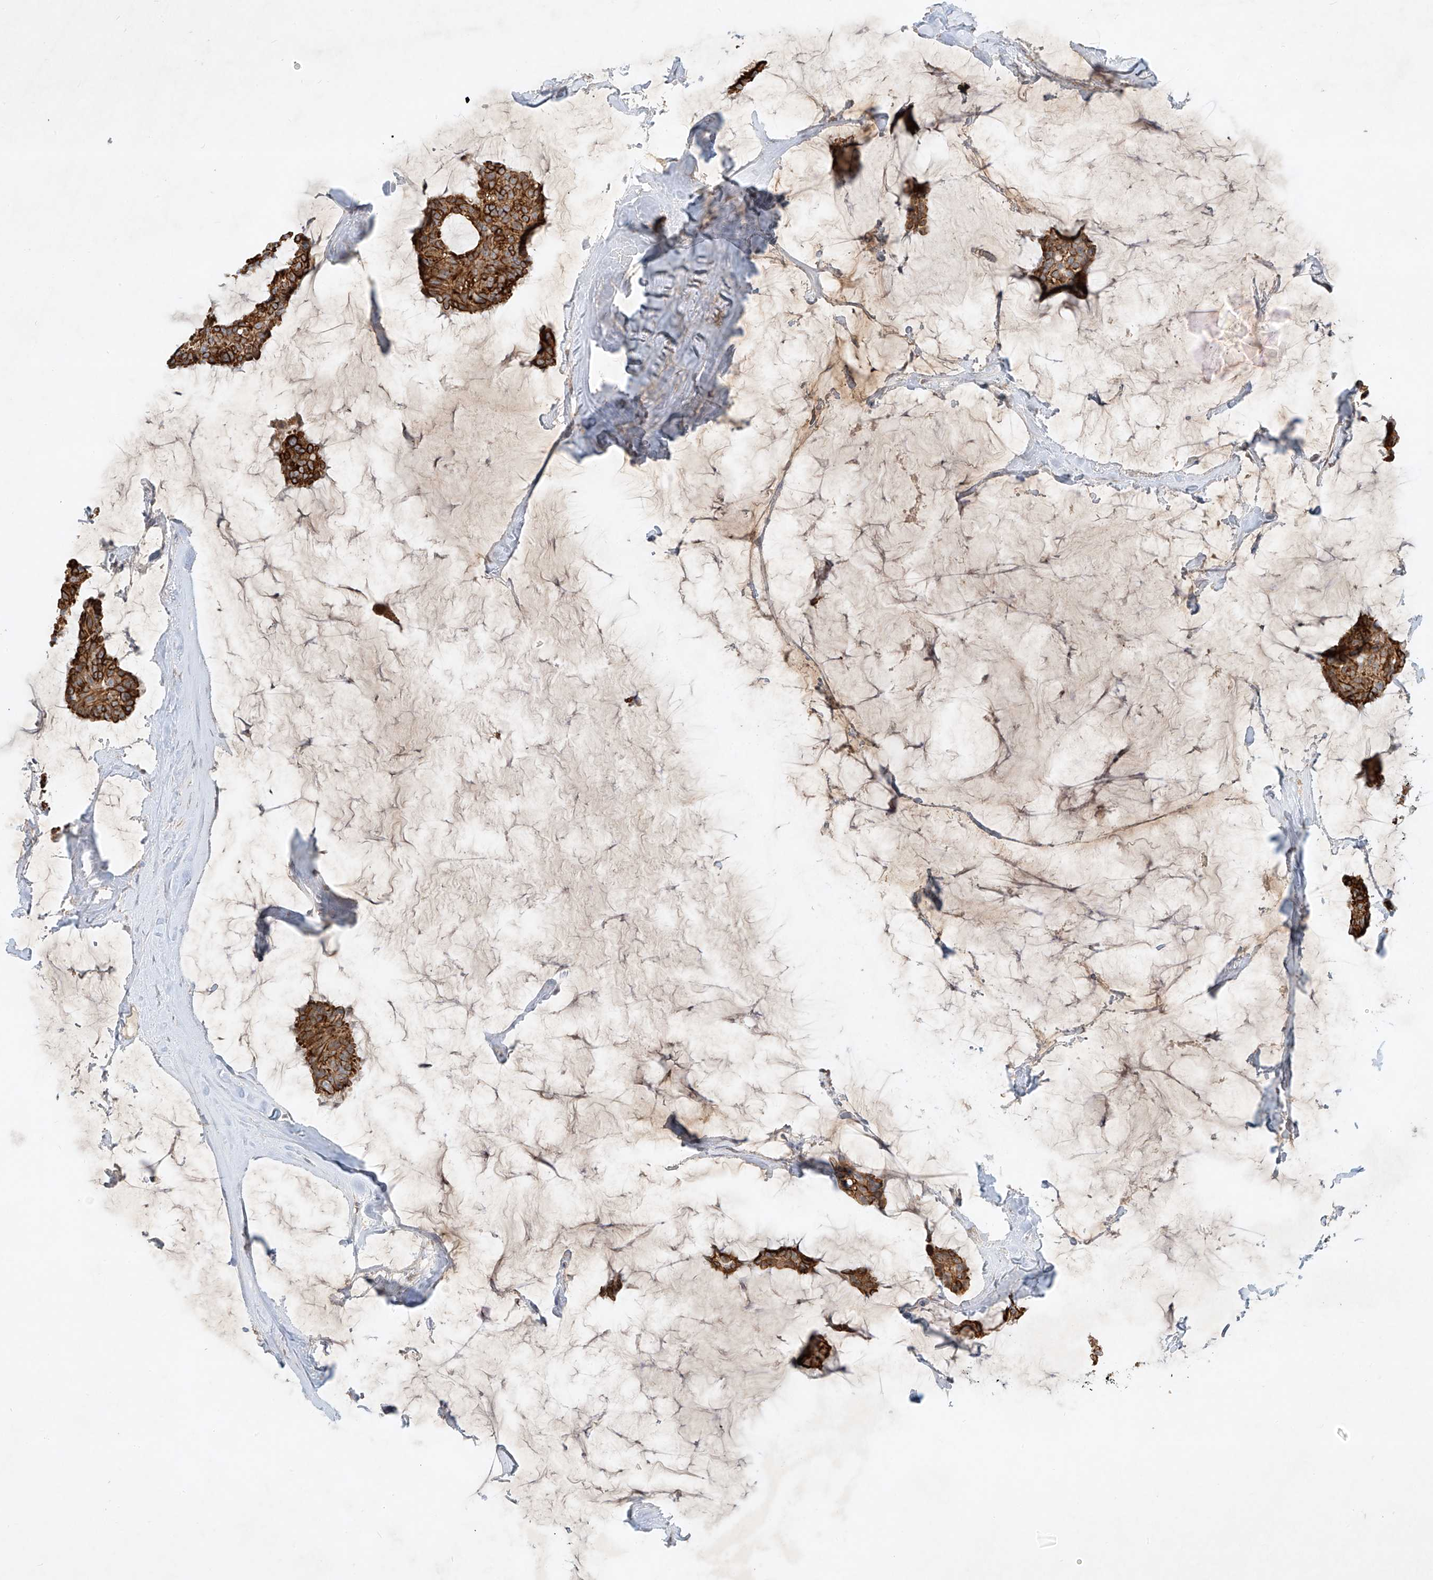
{"staining": {"intensity": "strong", "quantity": ">75%", "location": "cytoplasmic/membranous"}, "tissue": "breast cancer", "cell_type": "Tumor cells", "image_type": "cancer", "snomed": [{"axis": "morphology", "description": "Duct carcinoma"}, {"axis": "topography", "description": "Breast"}], "caption": "Human breast cancer stained with a brown dye demonstrates strong cytoplasmic/membranous positive positivity in about >75% of tumor cells.", "gene": "KPNA7", "patient": {"sex": "female", "age": 93}}